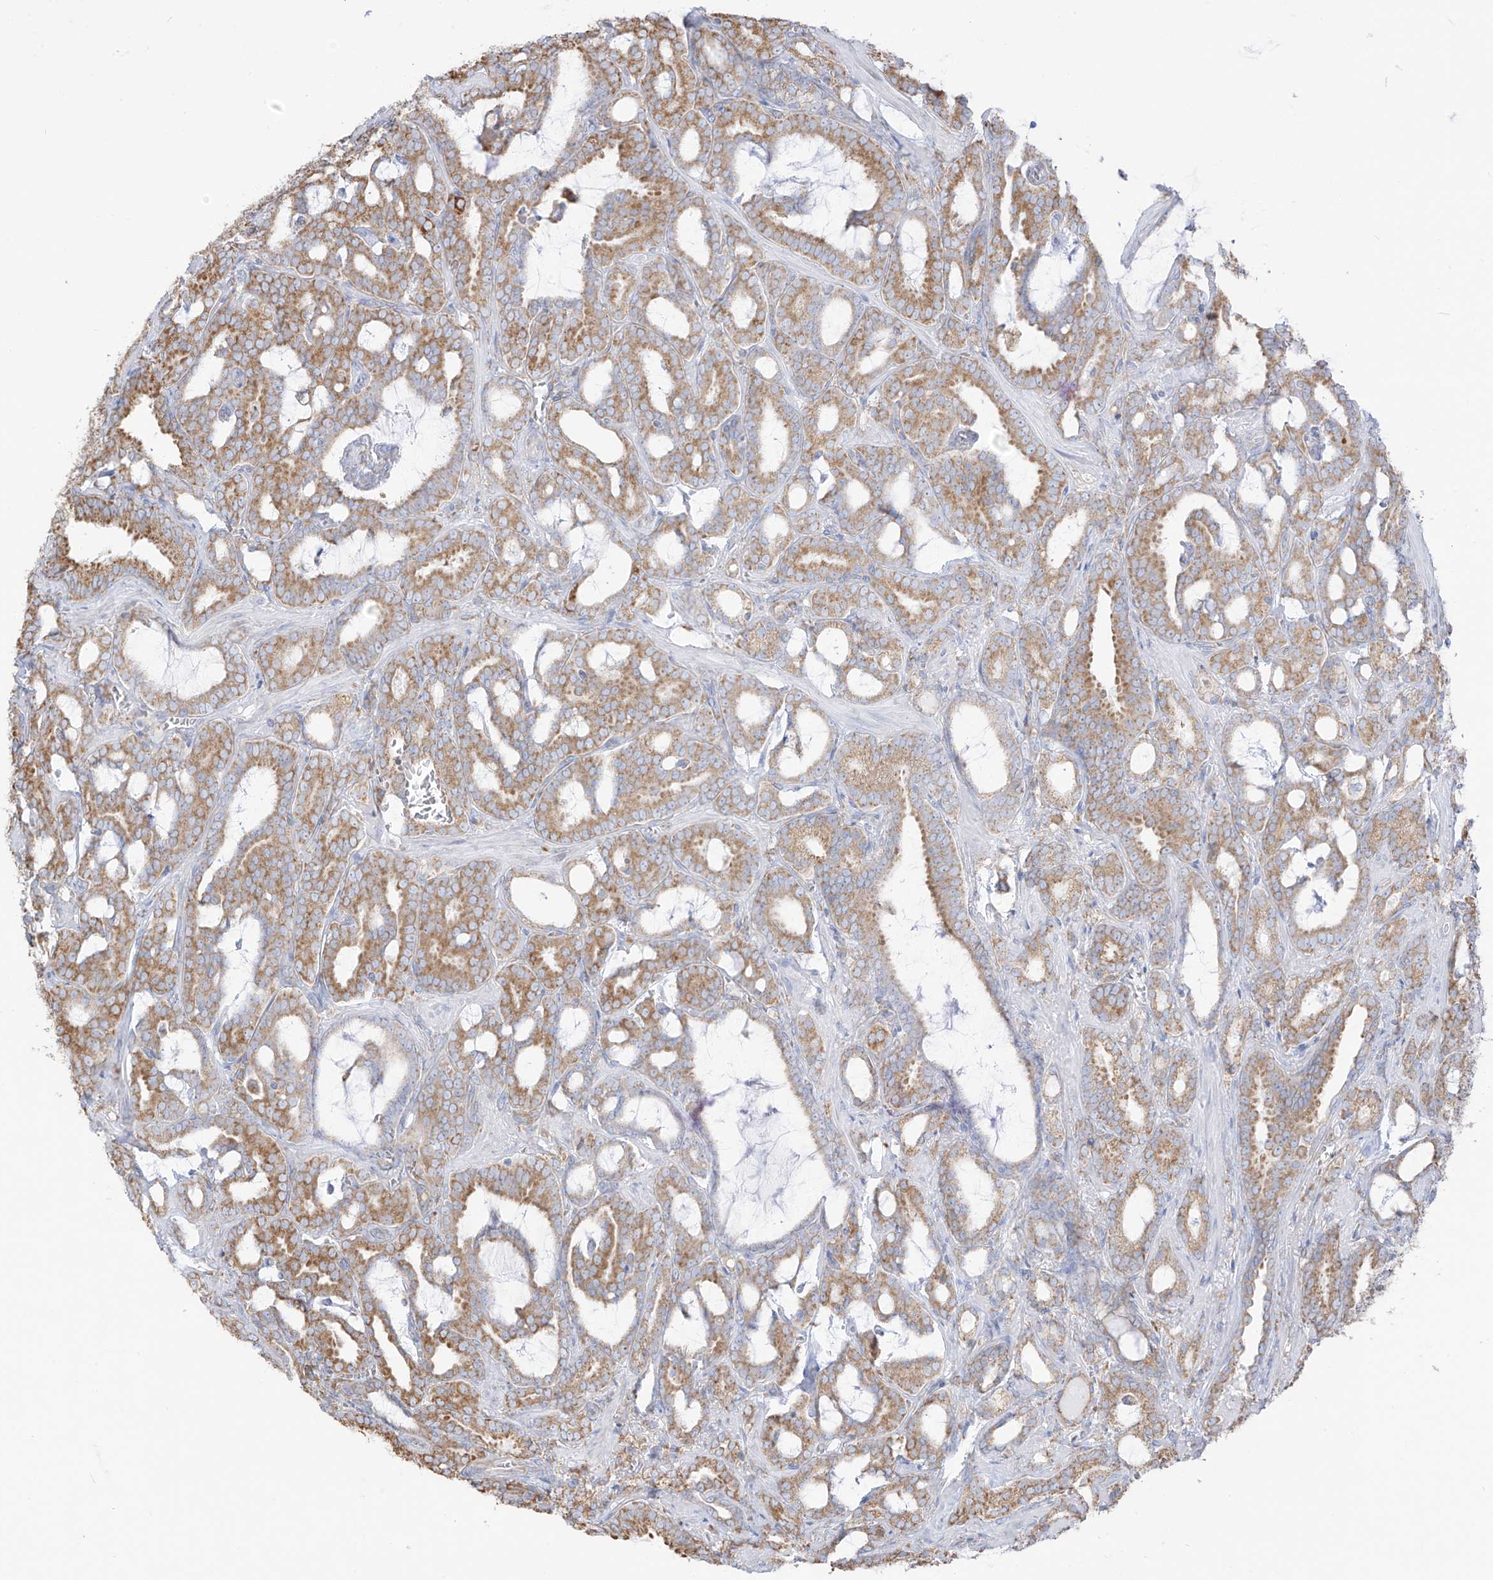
{"staining": {"intensity": "moderate", "quantity": ">75%", "location": "cytoplasmic/membranous"}, "tissue": "prostate cancer", "cell_type": "Tumor cells", "image_type": "cancer", "snomed": [{"axis": "morphology", "description": "Adenocarcinoma, High grade"}, {"axis": "topography", "description": "Prostate and seminal vesicle, NOS"}], "caption": "Immunohistochemistry (IHC) image of neoplastic tissue: prostate high-grade adenocarcinoma stained using immunohistochemistry exhibits medium levels of moderate protein expression localized specifically in the cytoplasmic/membranous of tumor cells, appearing as a cytoplasmic/membranous brown color.", "gene": "PDIA6", "patient": {"sex": "male", "age": 67}}